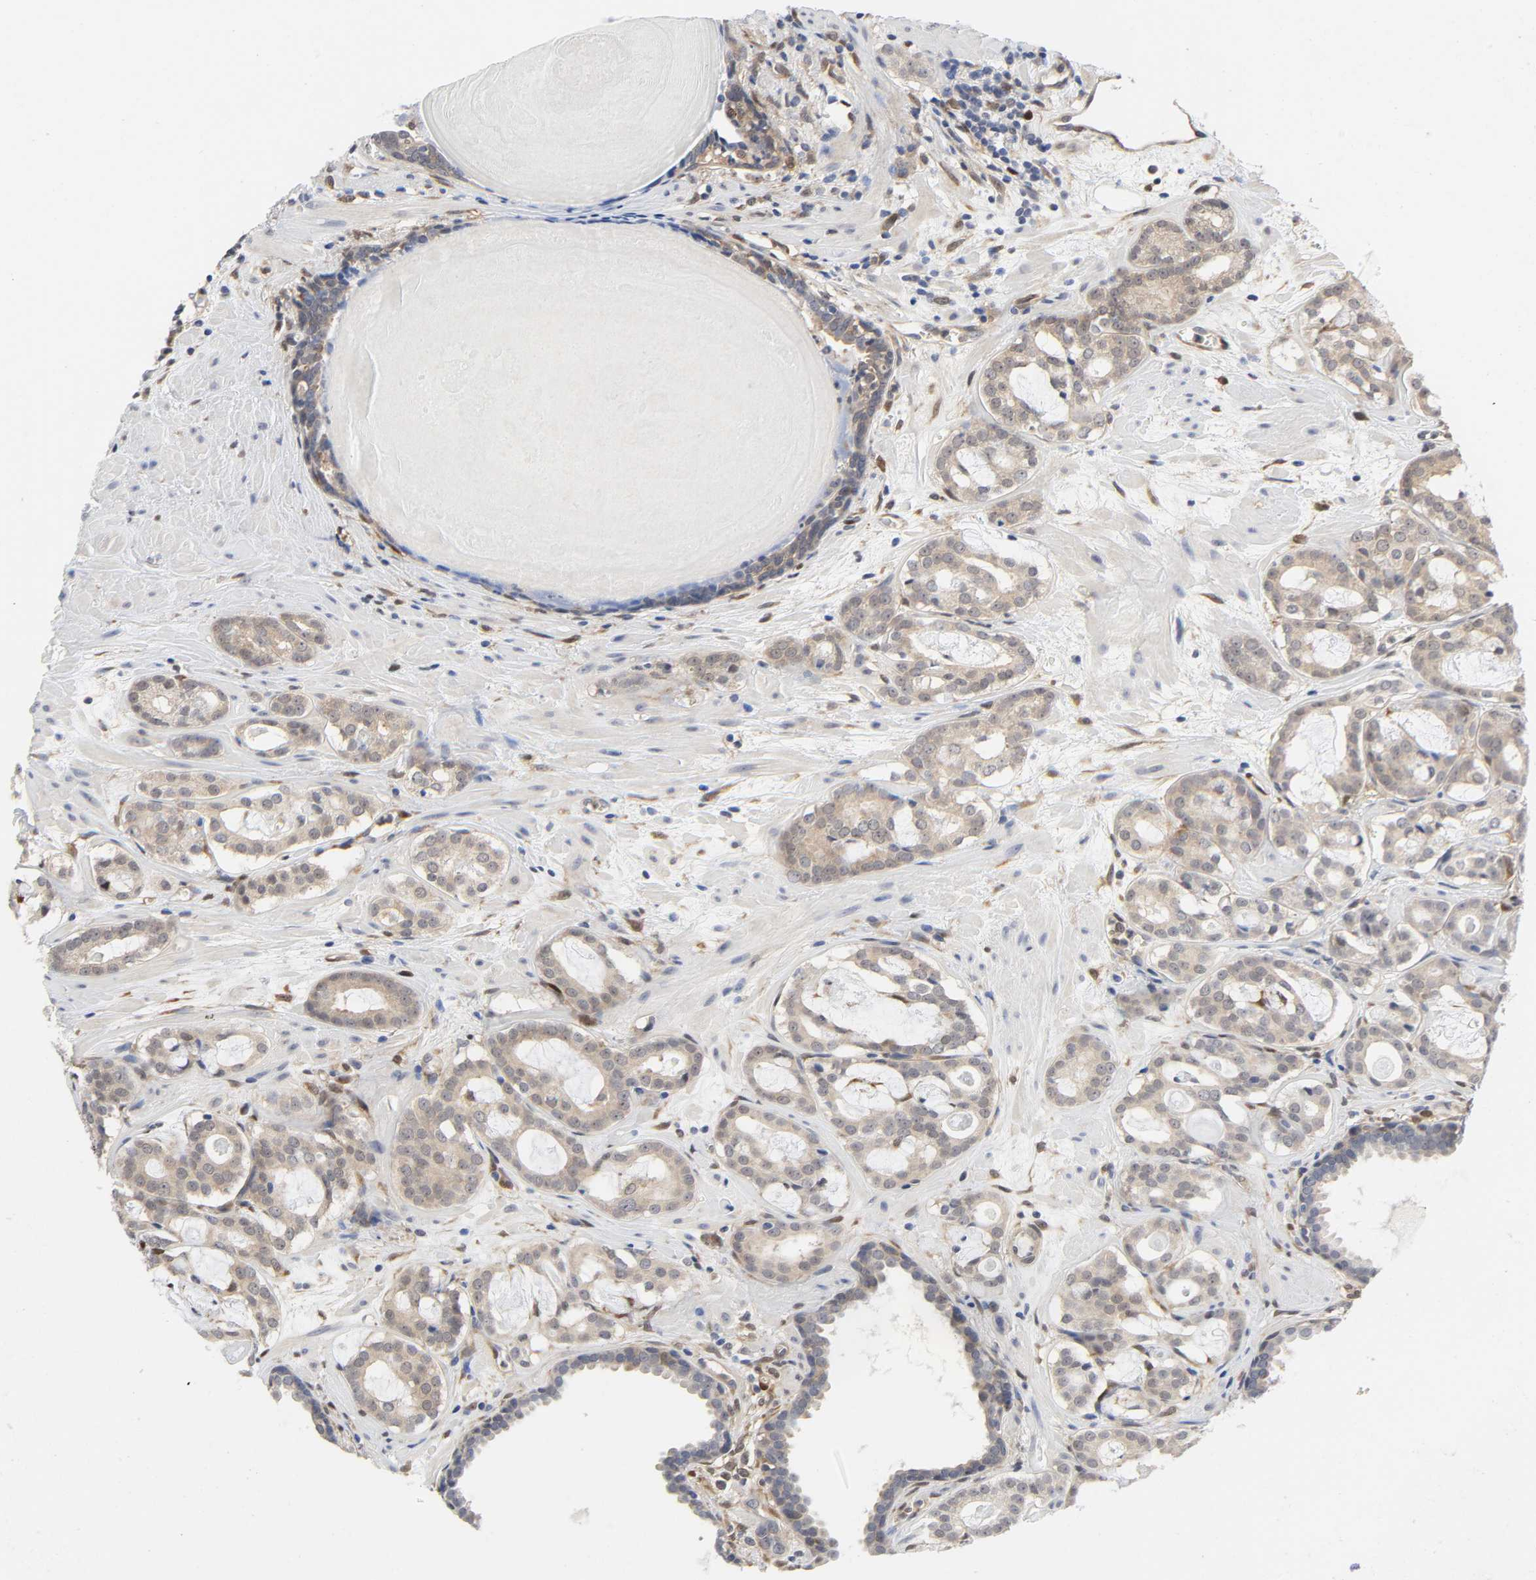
{"staining": {"intensity": "weak", "quantity": ">75%", "location": "cytoplasmic/membranous"}, "tissue": "prostate cancer", "cell_type": "Tumor cells", "image_type": "cancer", "snomed": [{"axis": "morphology", "description": "Adenocarcinoma, Low grade"}, {"axis": "topography", "description": "Prostate"}], "caption": "DAB immunohistochemical staining of prostate cancer (low-grade adenocarcinoma) demonstrates weak cytoplasmic/membranous protein expression in approximately >75% of tumor cells.", "gene": "PTEN", "patient": {"sex": "male", "age": 57}}